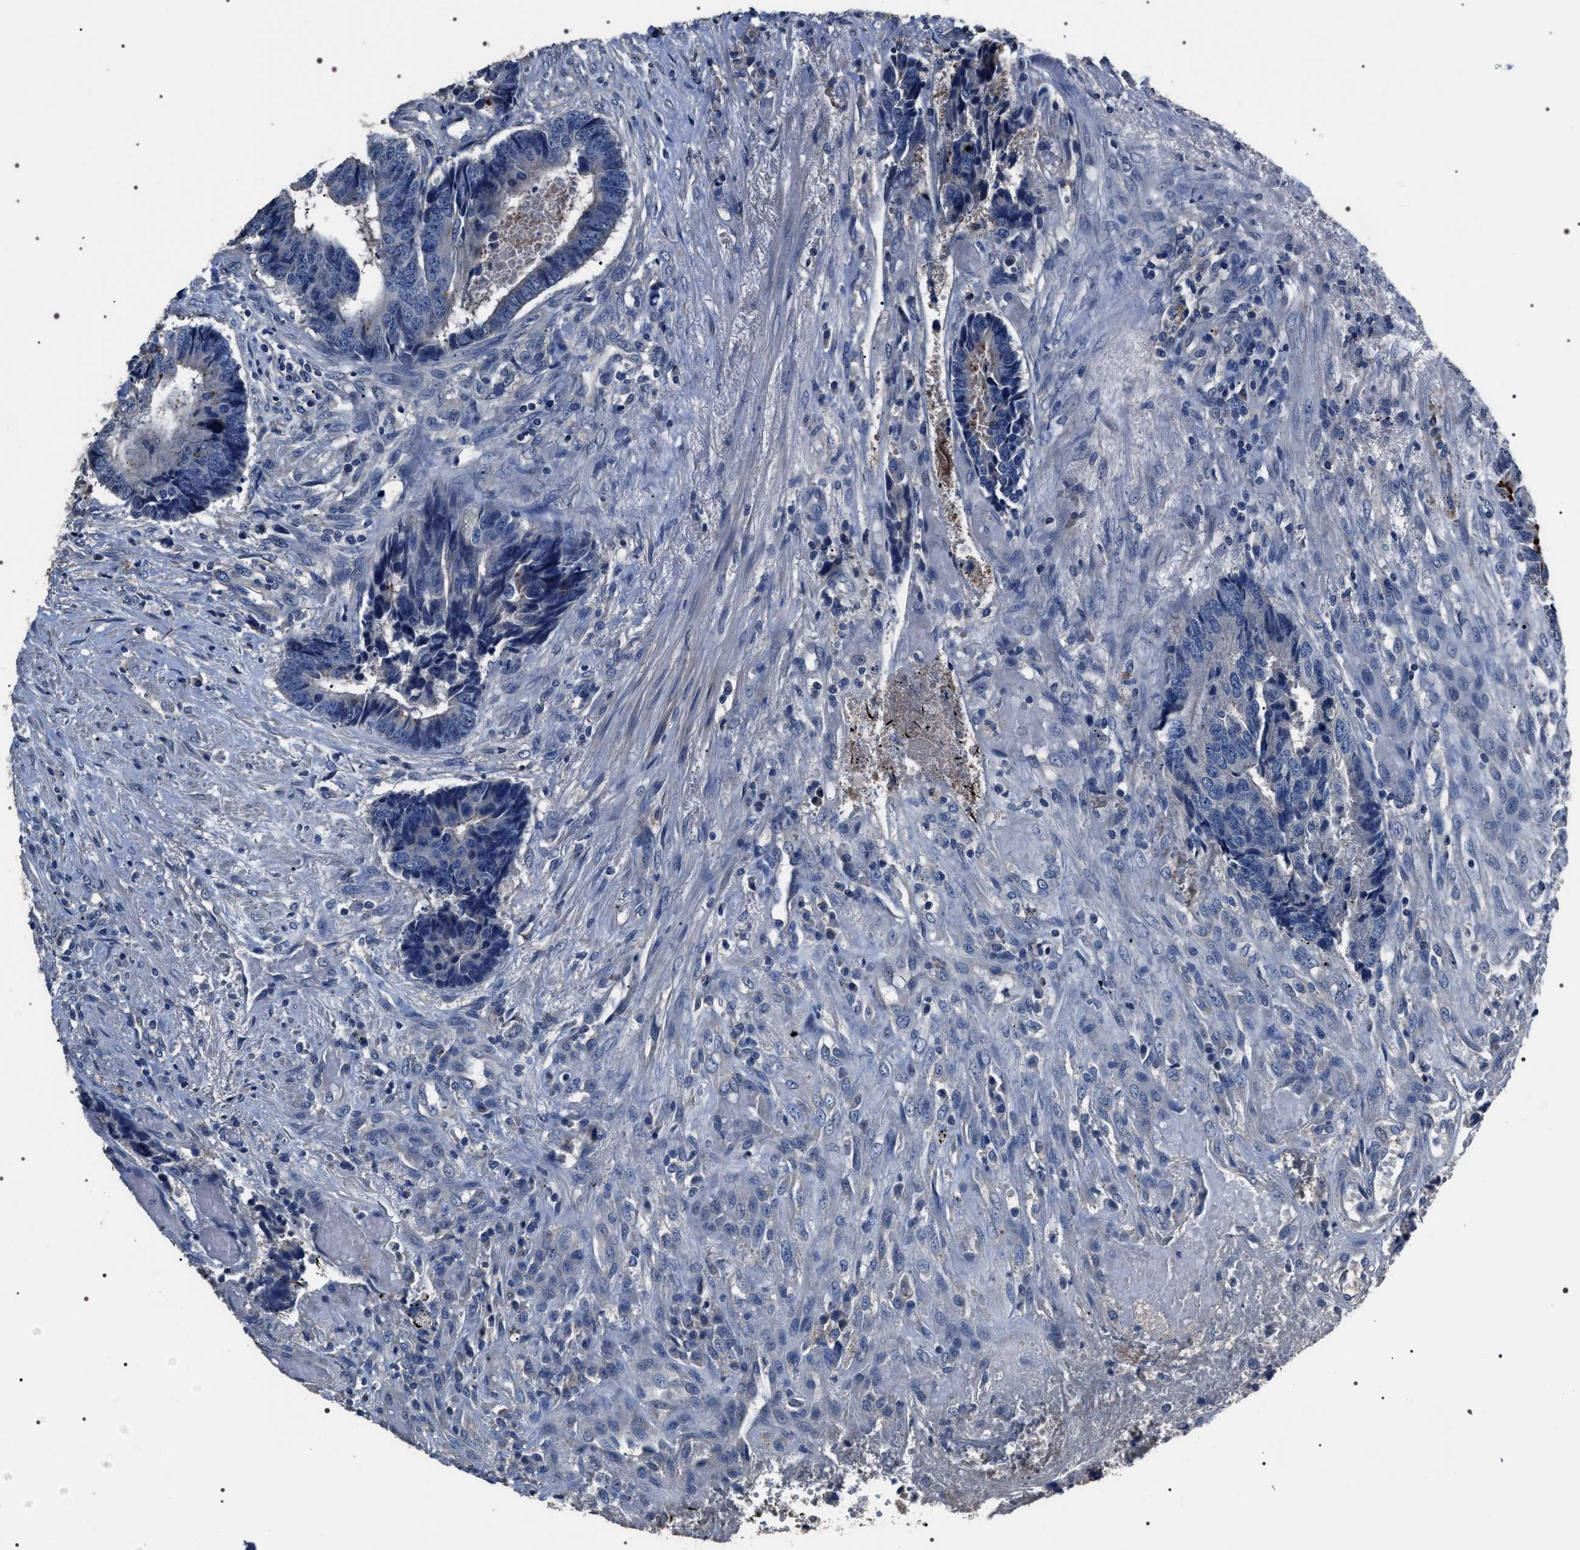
{"staining": {"intensity": "negative", "quantity": "none", "location": "none"}, "tissue": "colorectal cancer", "cell_type": "Tumor cells", "image_type": "cancer", "snomed": [{"axis": "morphology", "description": "Adenocarcinoma, NOS"}, {"axis": "topography", "description": "Rectum"}], "caption": "Micrograph shows no protein staining in tumor cells of adenocarcinoma (colorectal) tissue.", "gene": "TRIM54", "patient": {"sex": "male", "age": 84}}